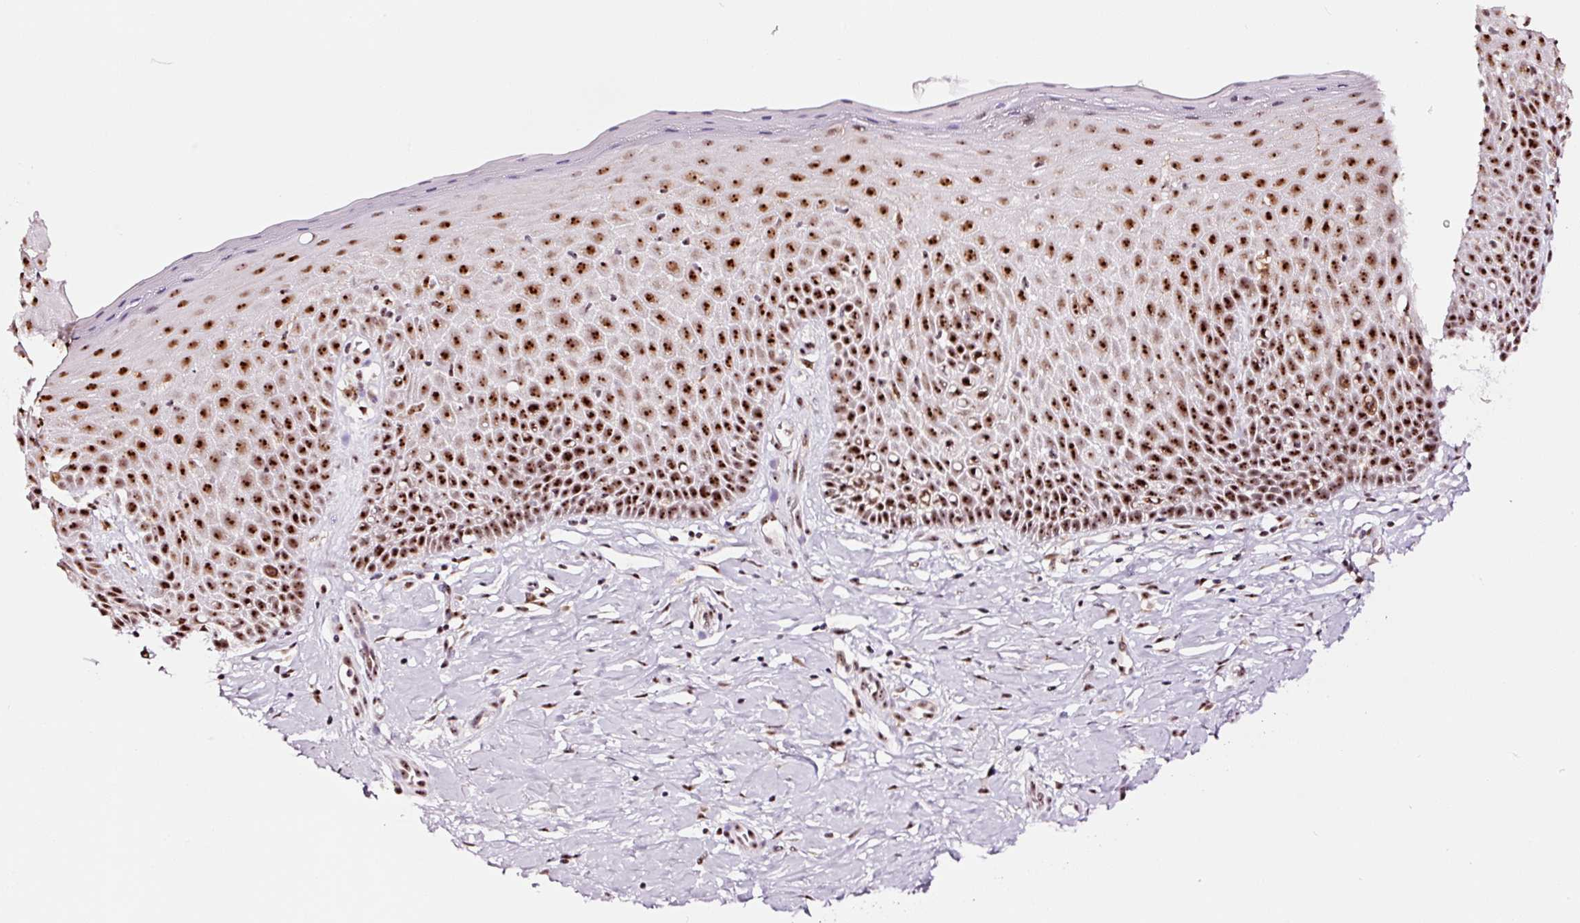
{"staining": {"intensity": "moderate", "quantity": ">75%", "location": "cytoplasmic/membranous,nuclear"}, "tissue": "cervix", "cell_type": "Glandular cells", "image_type": "normal", "snomed": [{"axis": "morphology", "description": "Normal tissue, NOS"}, {"axis": "topography", "description": "Cervix"}], "caption": "This photomicrograph displays immunohistochemistry staining of benign cervix, with medium moderate cytoplasmic/membranous,nuclear positivity in approximately >75% of glandular cells.", "gene": "GNL3", "patient": {"sex": "female", "age": 36}}